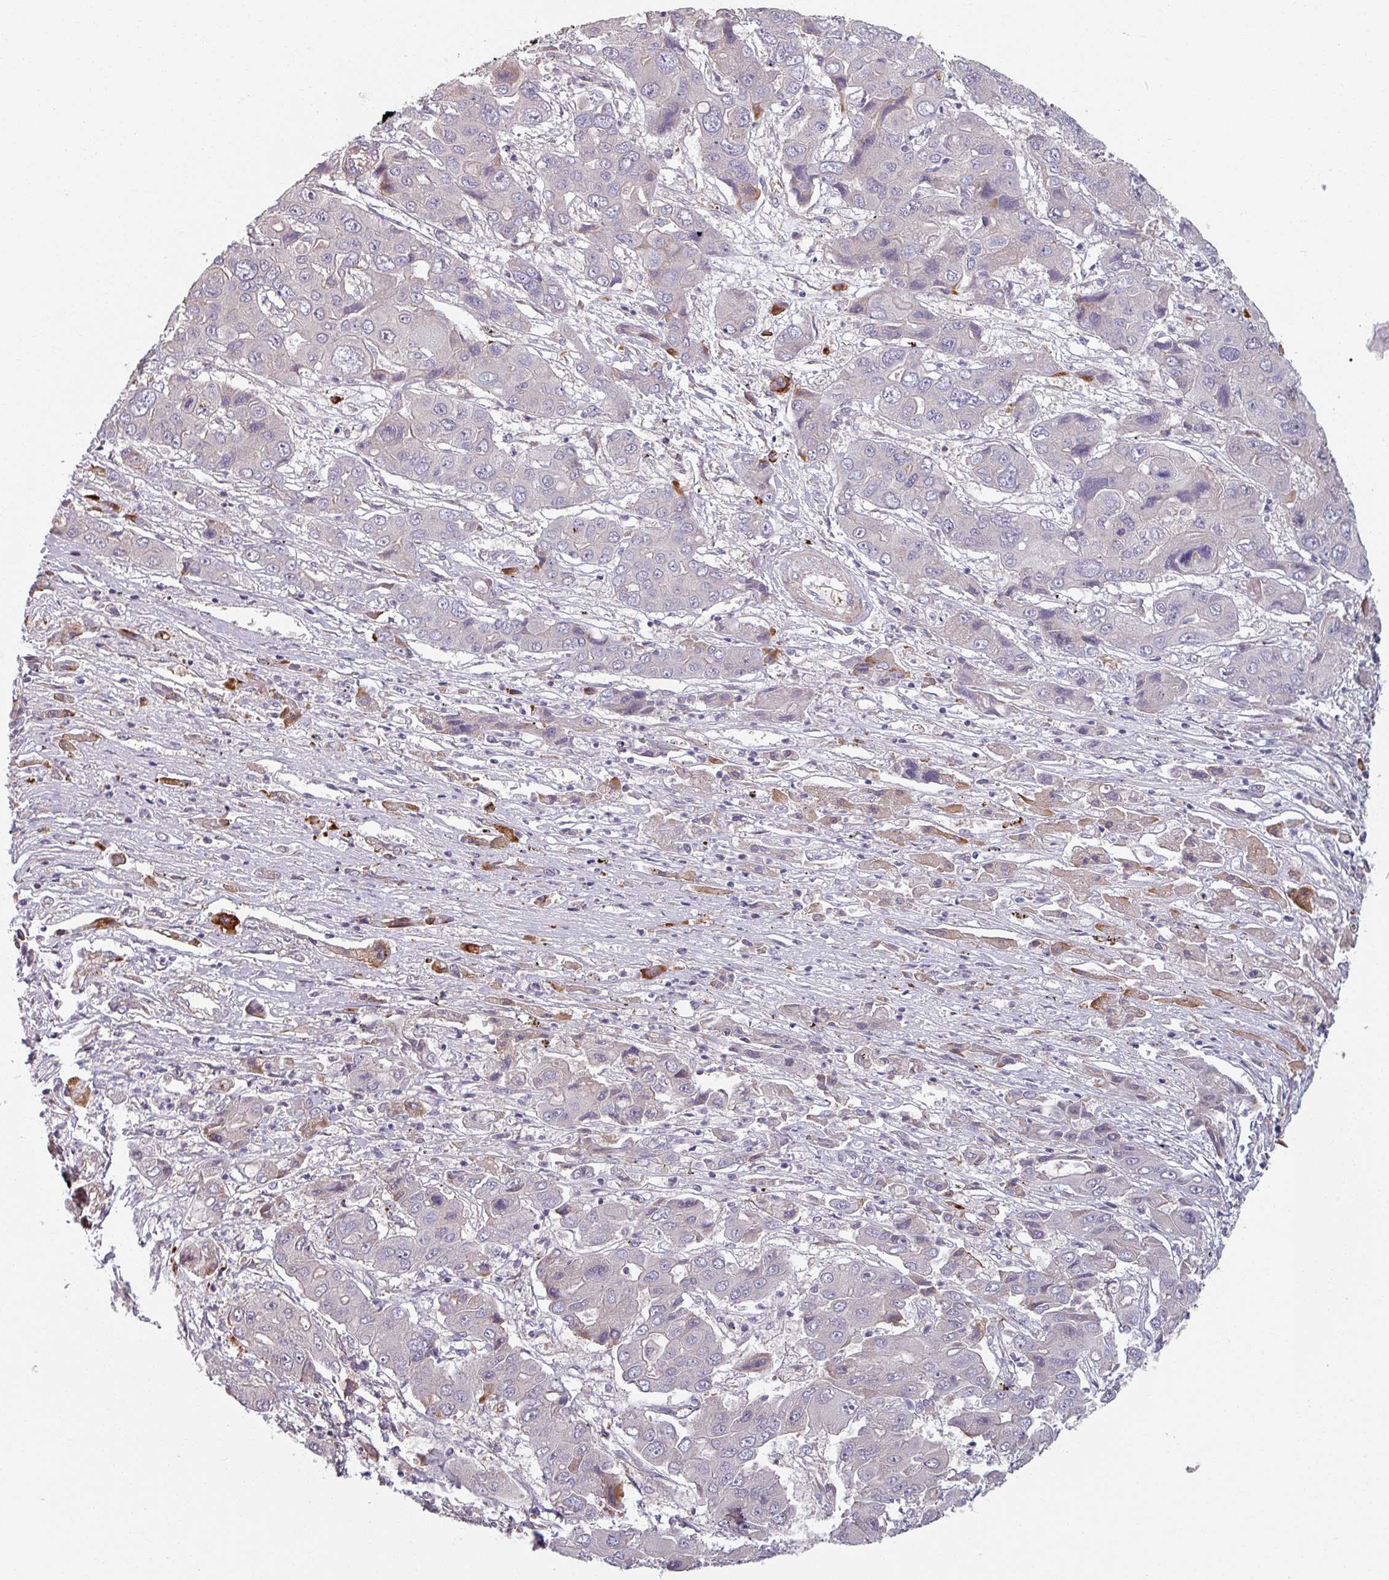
{"staining": {"intensity": "negative", "quantity": "none", "location": "none"}, "tissue": "liver cancer", "cell_type": "Tumor cells", "image_type": "cancer", "snomed": [{"axis": "morphology", "description": "Cholangiocarcinoma"}, {"axis": "topography", "description": "Liver"}], "caption": "Tumor cells show no significant positivity in liver cancer (cholangiocarcinoma).", "gene": "C4BPB", "patient": {"sex": "male", "age": 67}}